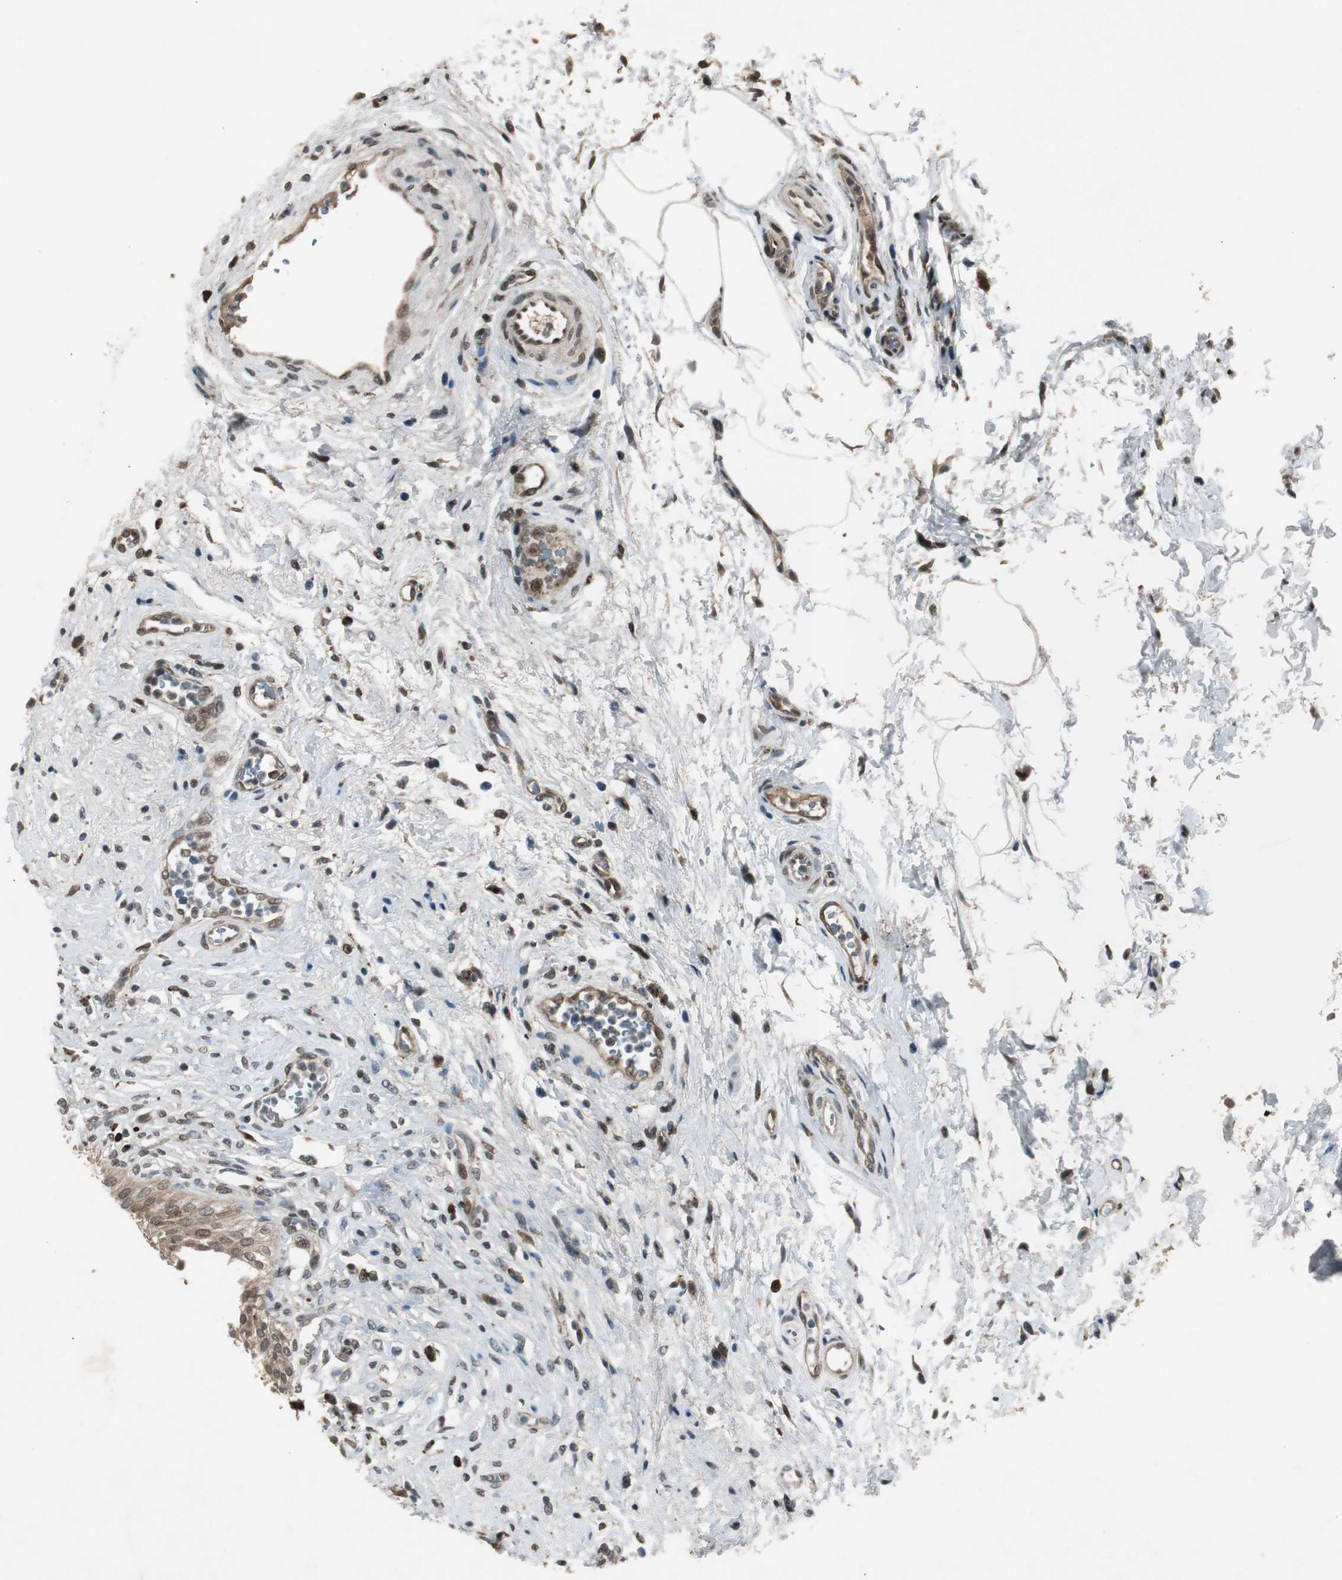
{"staining": {"intensity": "weak", "quantity": ">75%", "location": "cytoplasmic/membranous,nuclear"}, "tissue": "urinary bladder", "cell_type": "Urothelial cells", "image_type": "normal", "snomed": [{"axis": "morphology", "description": "Normal tissue, NOS"}, {"axis": "morphology", "description": "Urothelial carcinoma, High grade"}, {"axis": "topography", "description": "Urinary bladder"}], "caption": "IHC (DAB (3,3'-diaminobenzidine)) staining of normal urinary bladder demonstrates weak cytoplasmic/membranous,nuclear protein positivity in about >75% of urothelial cells.", "gene": "BOLA1", "patient": {"sex": "male", "age": 46}}